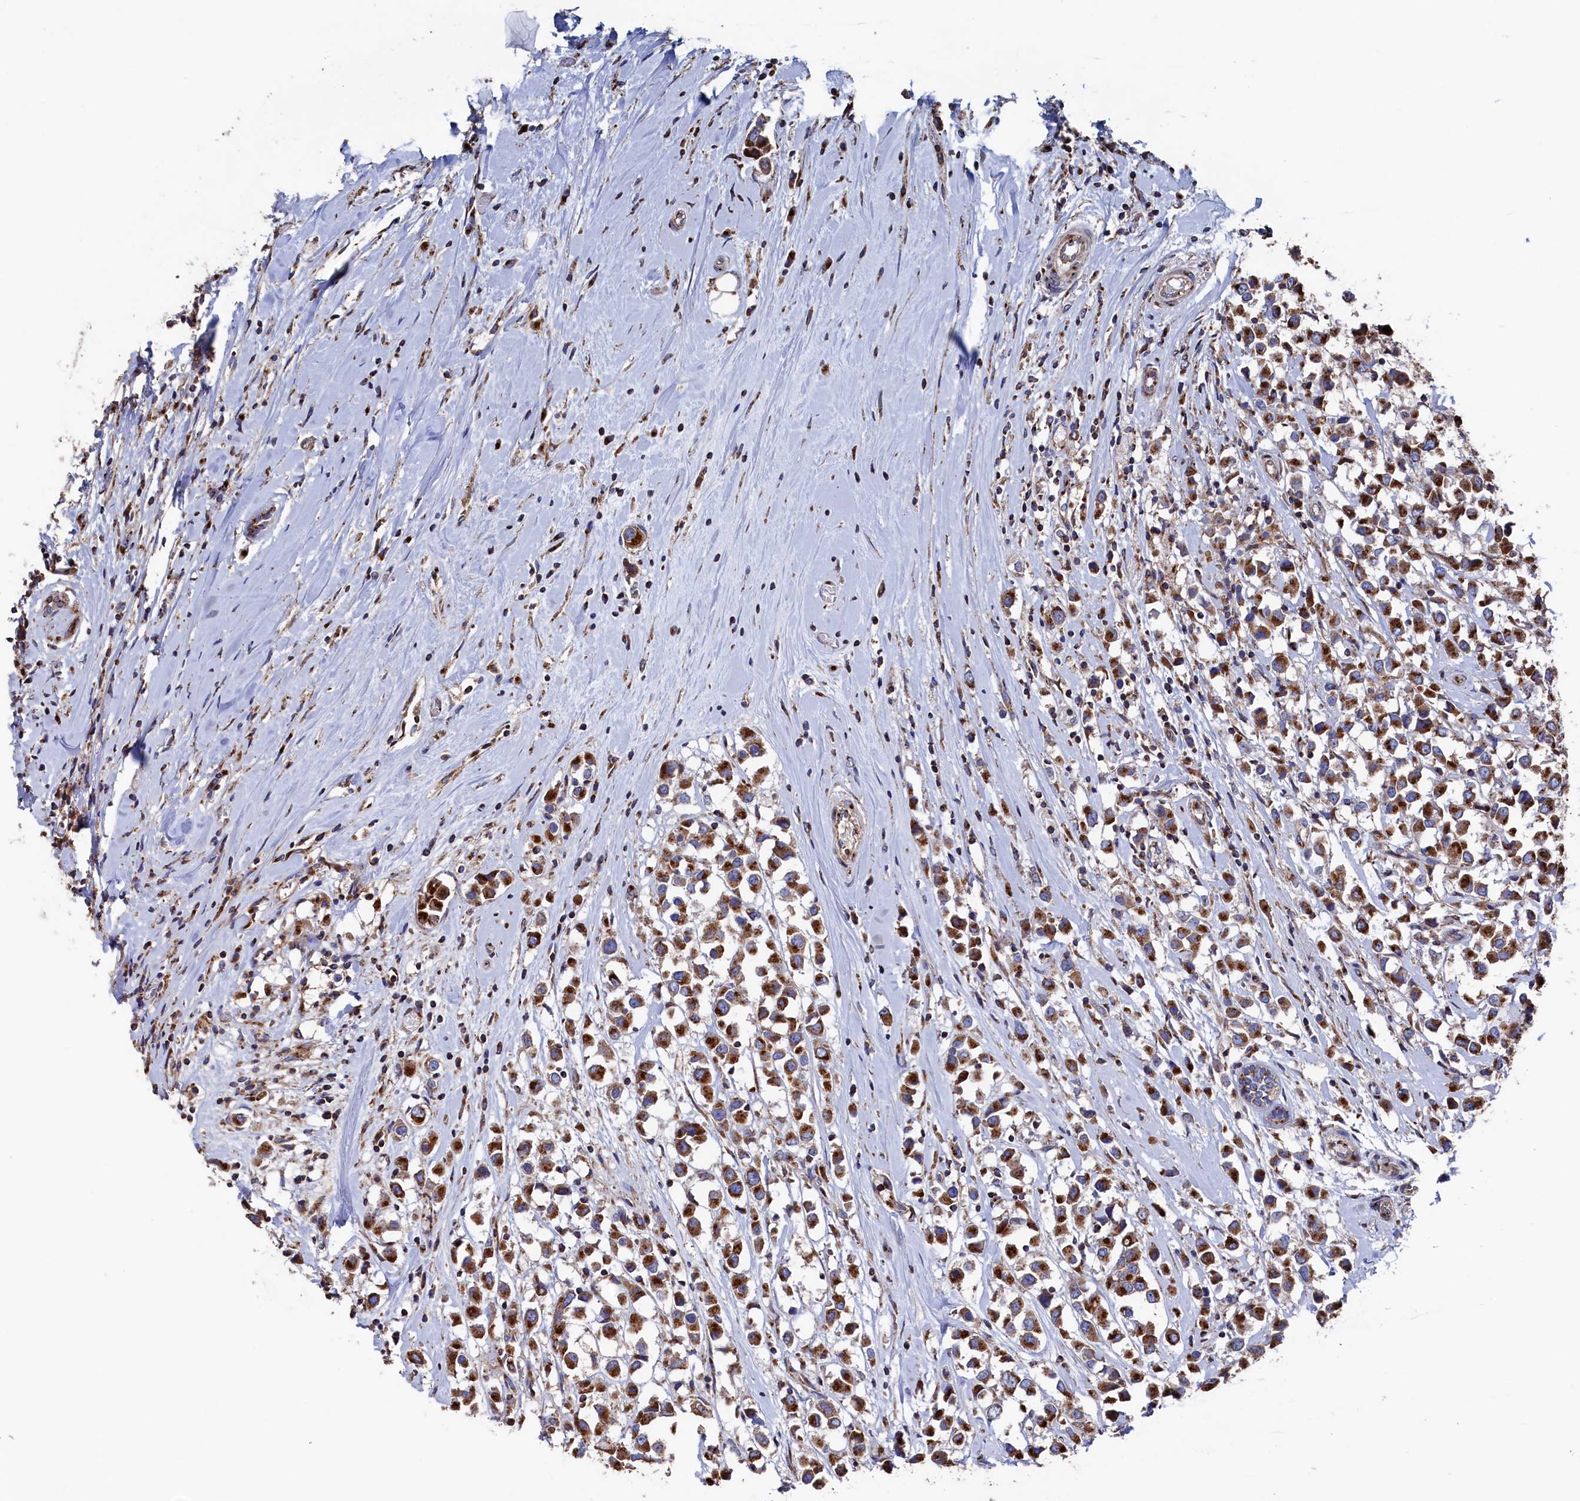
{"staining": {"intensity": "strong", "quantity": ">75%", "location": "cytoplasmic/membranous"}, "tissue": "breast cancer", "cell_type": "Tumor cells", "image_type": "cancer", "snomed": [{"axis": "morphology", "description": "Duct carcinoma"}, {"axis": "topography", "description": "Breast"}], "caption": "Immunohistochemistry staining of breast cancer, which displays high levels of strong cytoplasmic/membranous staining in approximately >75% of tumor cells indicating strong cytoplasmic/membranous protein expression. The staining was performed using DAB (3,3'-diaminobenzidine) (brown) for protein detection and nuclei were counterstained in hematoxylin (blue).", "gene": "PRRC1", "patient": {"sex": "female", "age": 61}}